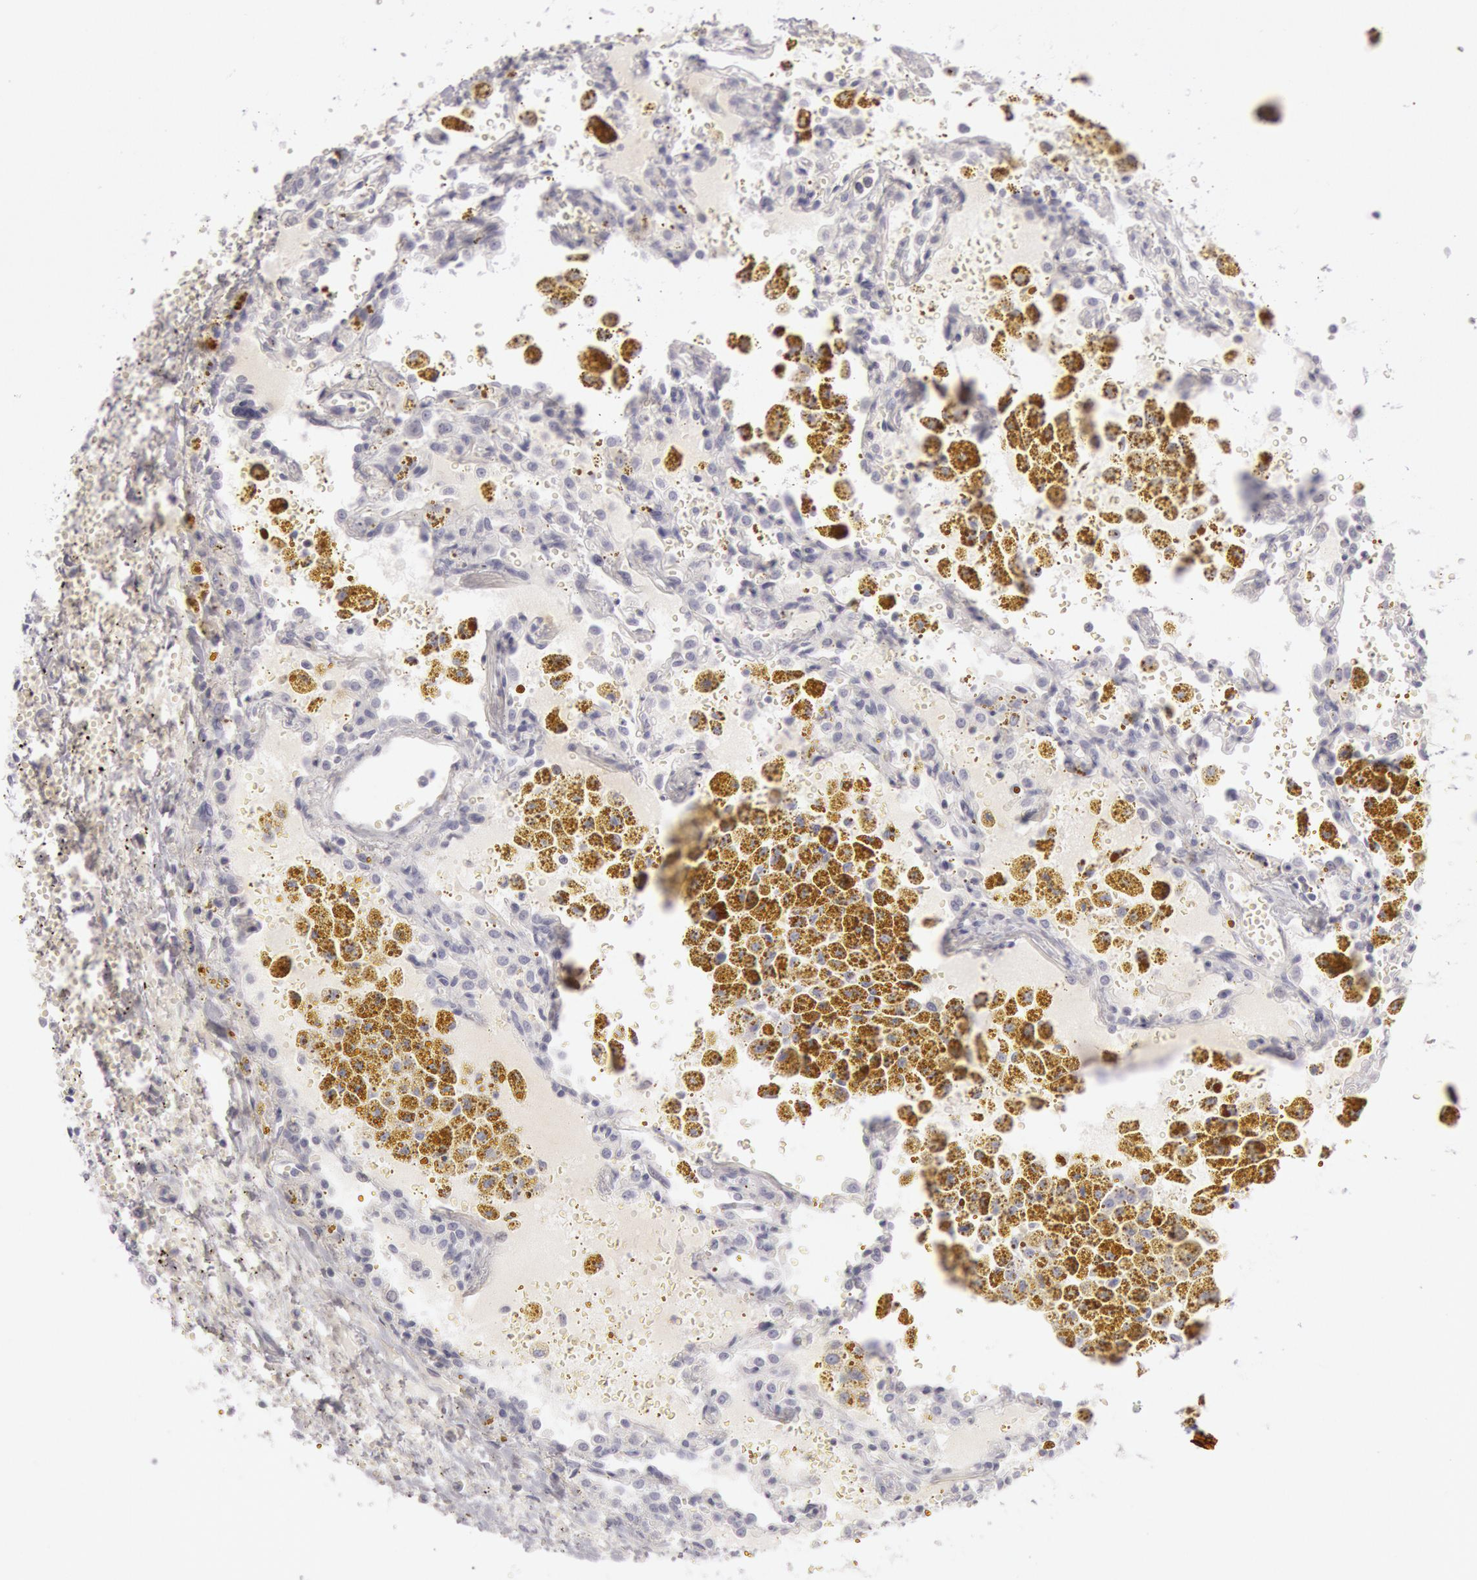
{"staining": {"intensity": "negative", "quantity": "none", "location": "none"}, "tissue": "carcinoid", "cell_type": "Tumor cells", "image_type": "cancer", "snomed": [{"axis": "morphology", "description": "Carcinoid, malignant, NOS"}, {"axis": "topography", "description": "Bronchus"}], "caption": "Immunohistochemical staining of human carcinoid (malignant) displays no significant positivity in tumor cells.", "gene": "KRT16", "patient": {"sex": "male", "age": 55}}